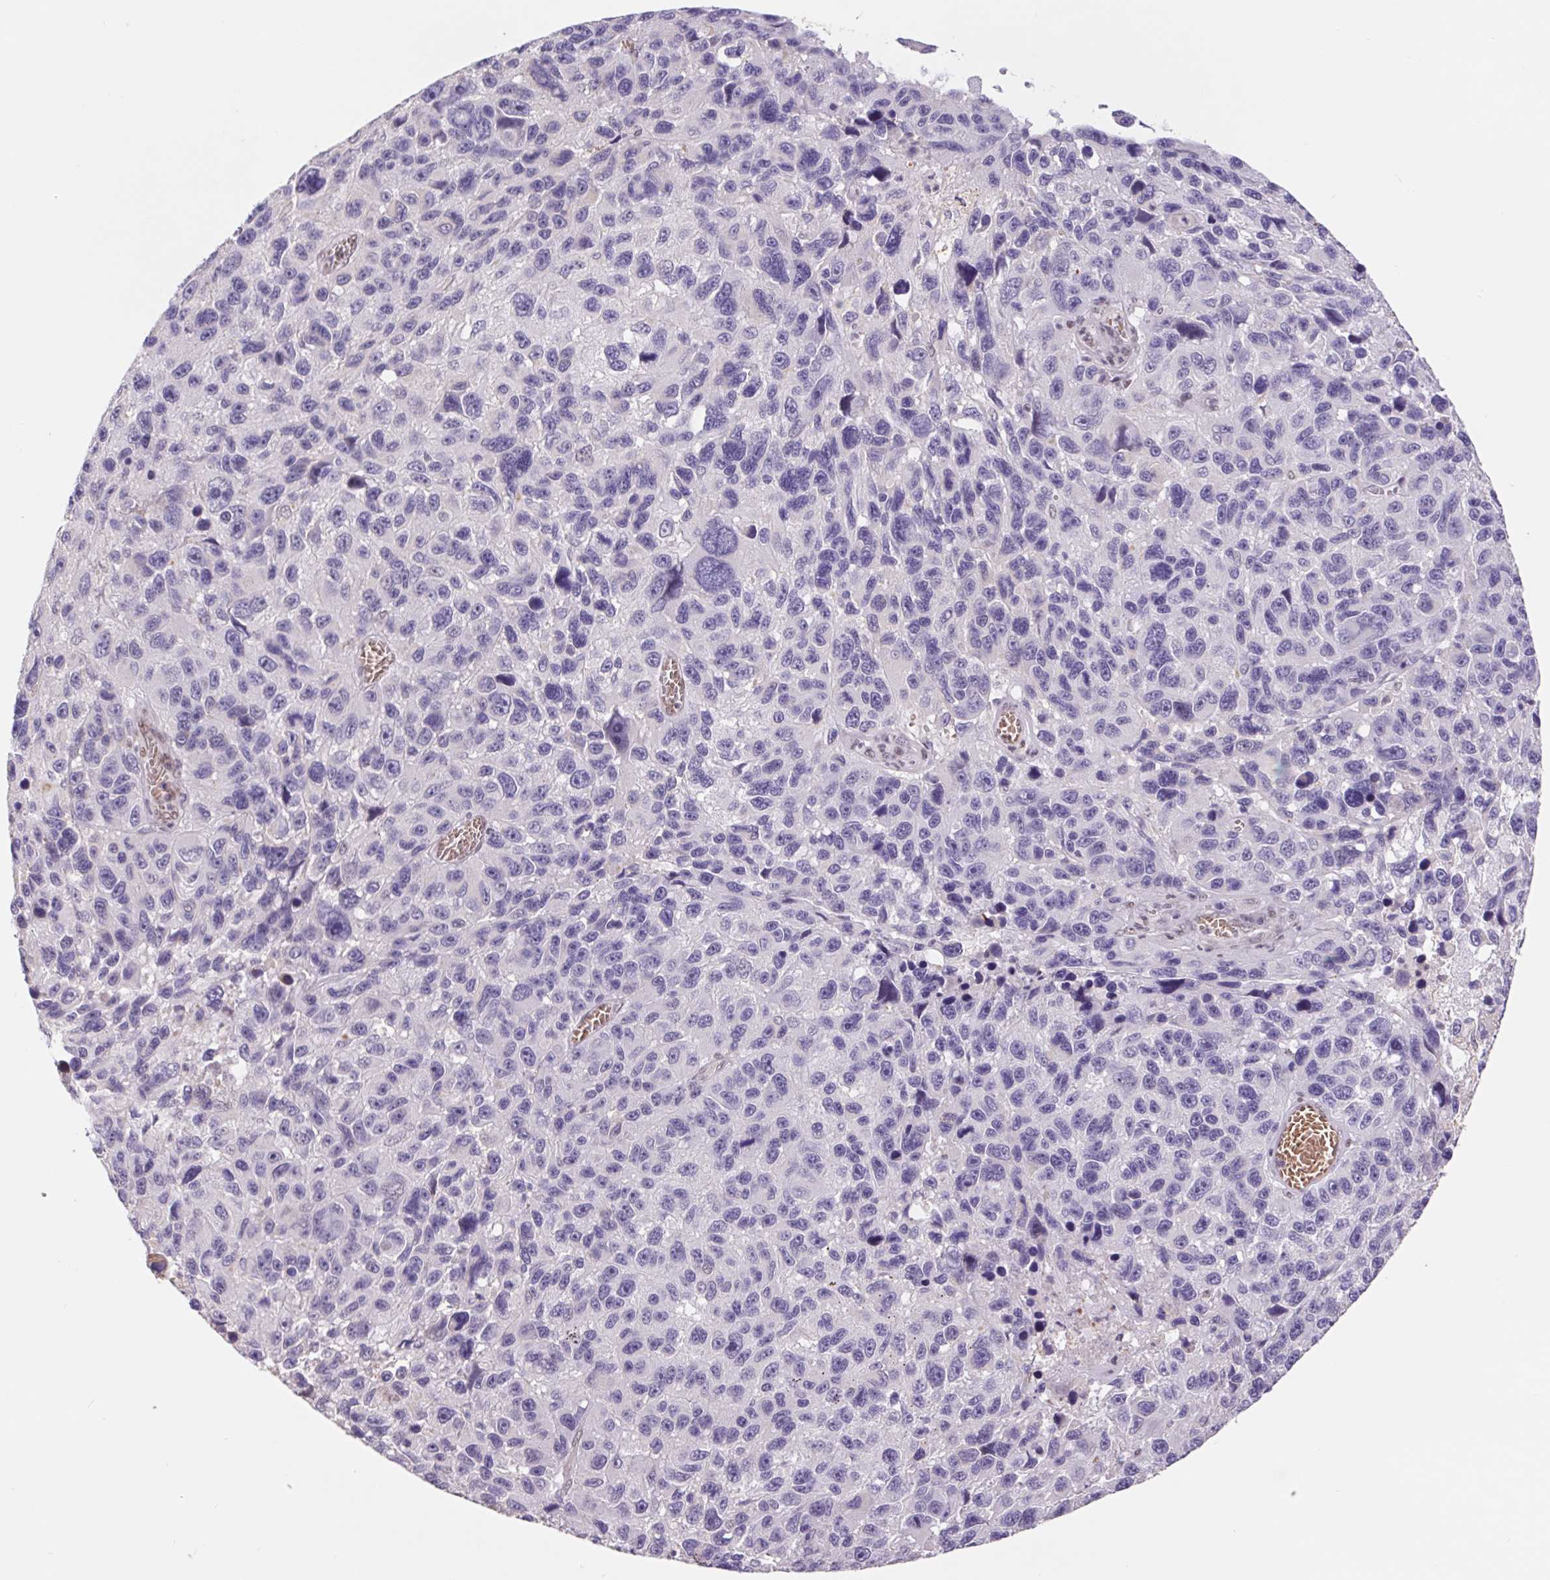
{"staining": {"intensity": "negative", "quantity": "none", "location": "none"}, "tissue": "melanoma", "cell_type": "Tumor cells", "image_type": "cancer", "snomed": [{"axis": "morphology", "description": "Malignant melanoma, NOS"}, {"axis": "topography", "description": "Skin"}], "caption": "High magnification brightfield microscopy of malignant melanoma stained with DAB (3,3'-diaminobenzidine) (brown) and counterstained with hematoxylin (blue): tumor cells show no significant staining.", "gene": "TRERF1", "patient": {"sex": "male", "age": 53}}